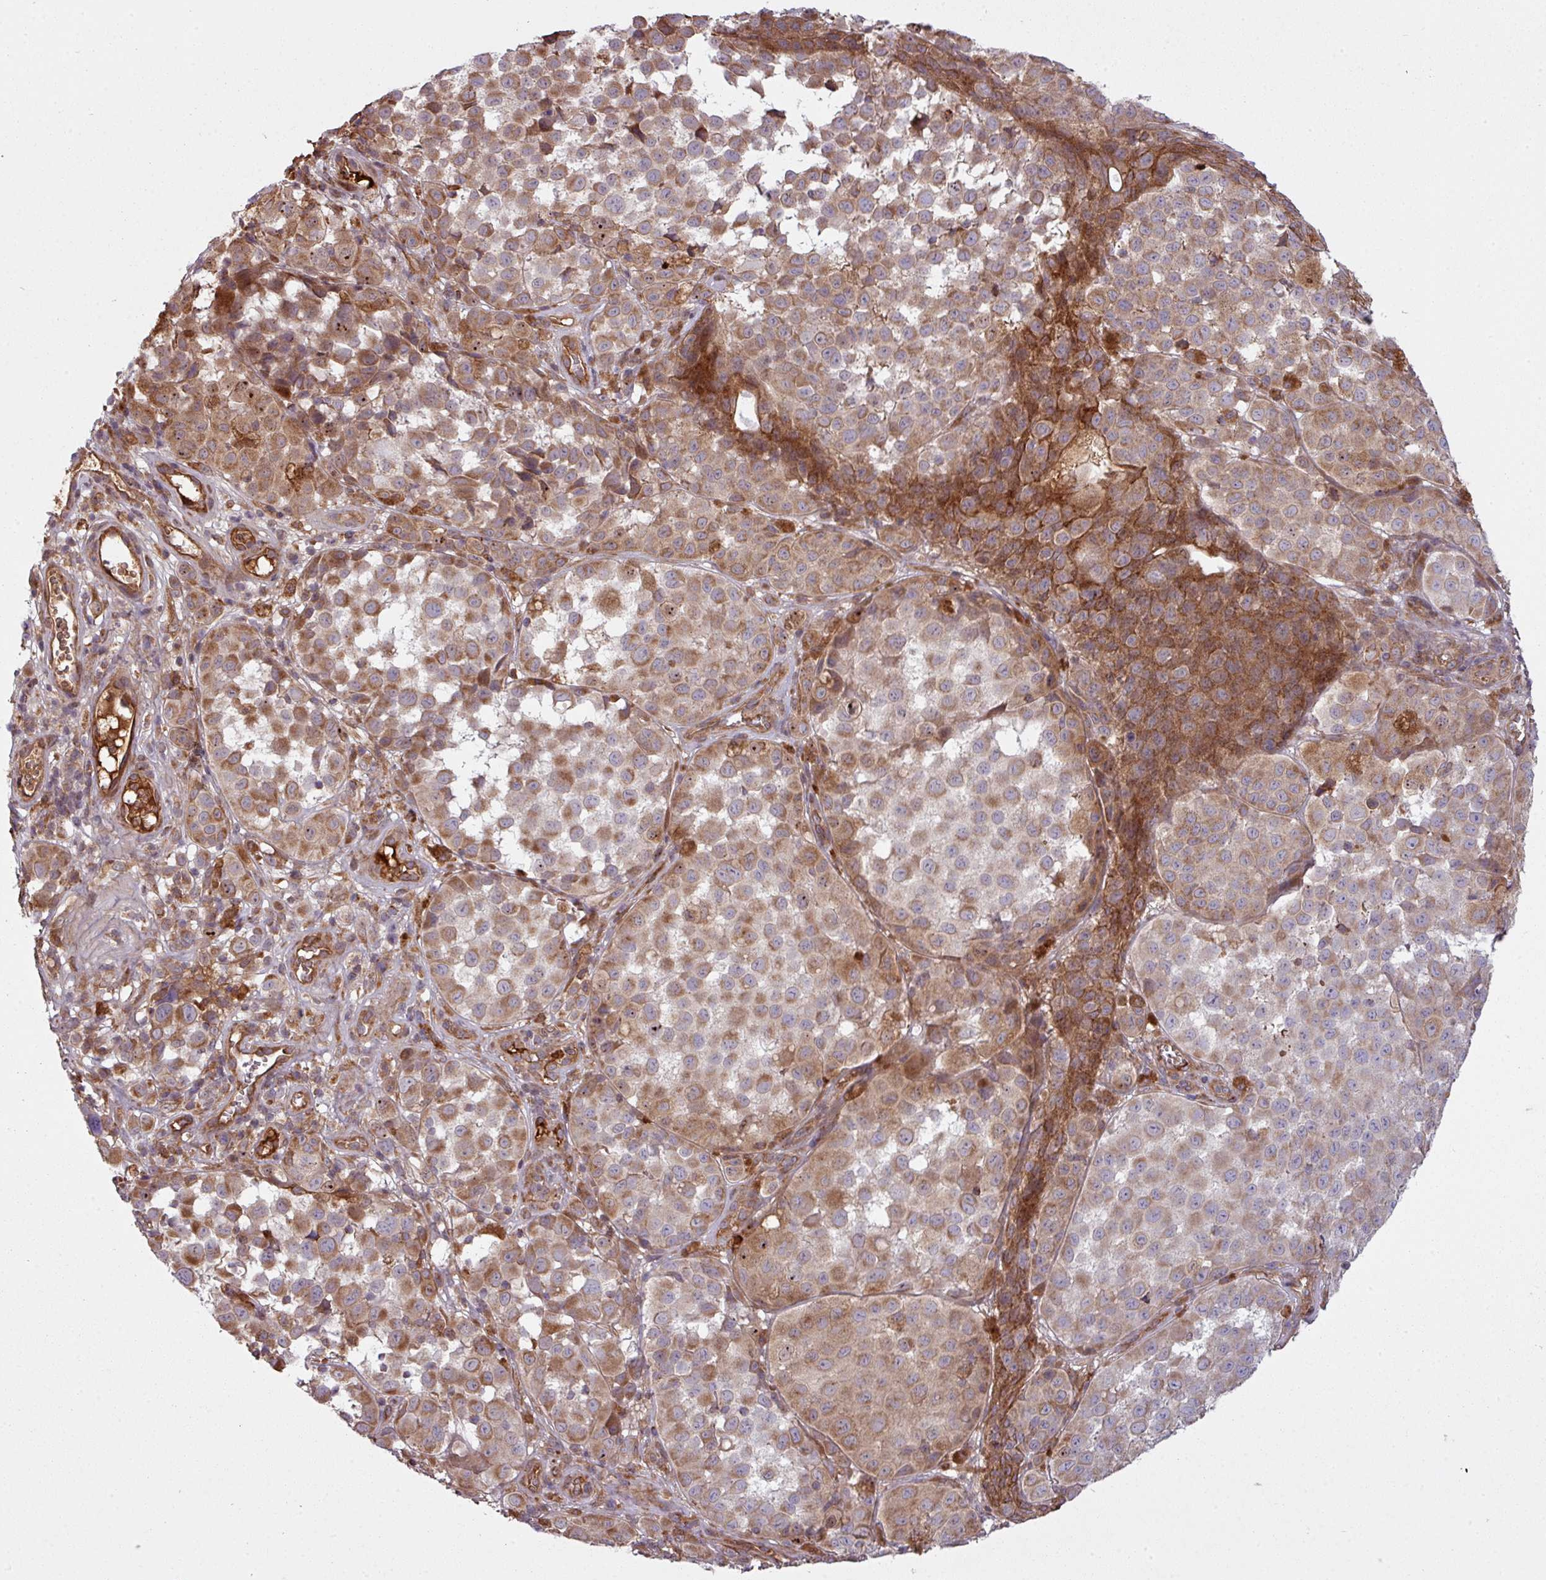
{"staining": {"intensity": "moderate", "quantity": "25%-75%", "location": "cytoplasmic/membranous"}, "tissue": "melanoma", "cell_type": "Tumor cells", "image_type": "cancer", "snomed": [{"axis": "morphology", "description": "Malignant melanoma, NOS"}, {"axis": "topography", "description": "Skin"}], "caption": "High-power microscopy captured an IHC histopathology image of melanoma, revealing moderate cytoplasmic/membranous staining in about 25%-75% of tumor cells. The protein is stained brown, and the nuclei are stained in blue (DAB IHC with brightfield microscopy, high magnification).", "gene": "SNRNP25", "patient": {"sex": "male", "age": 64}}